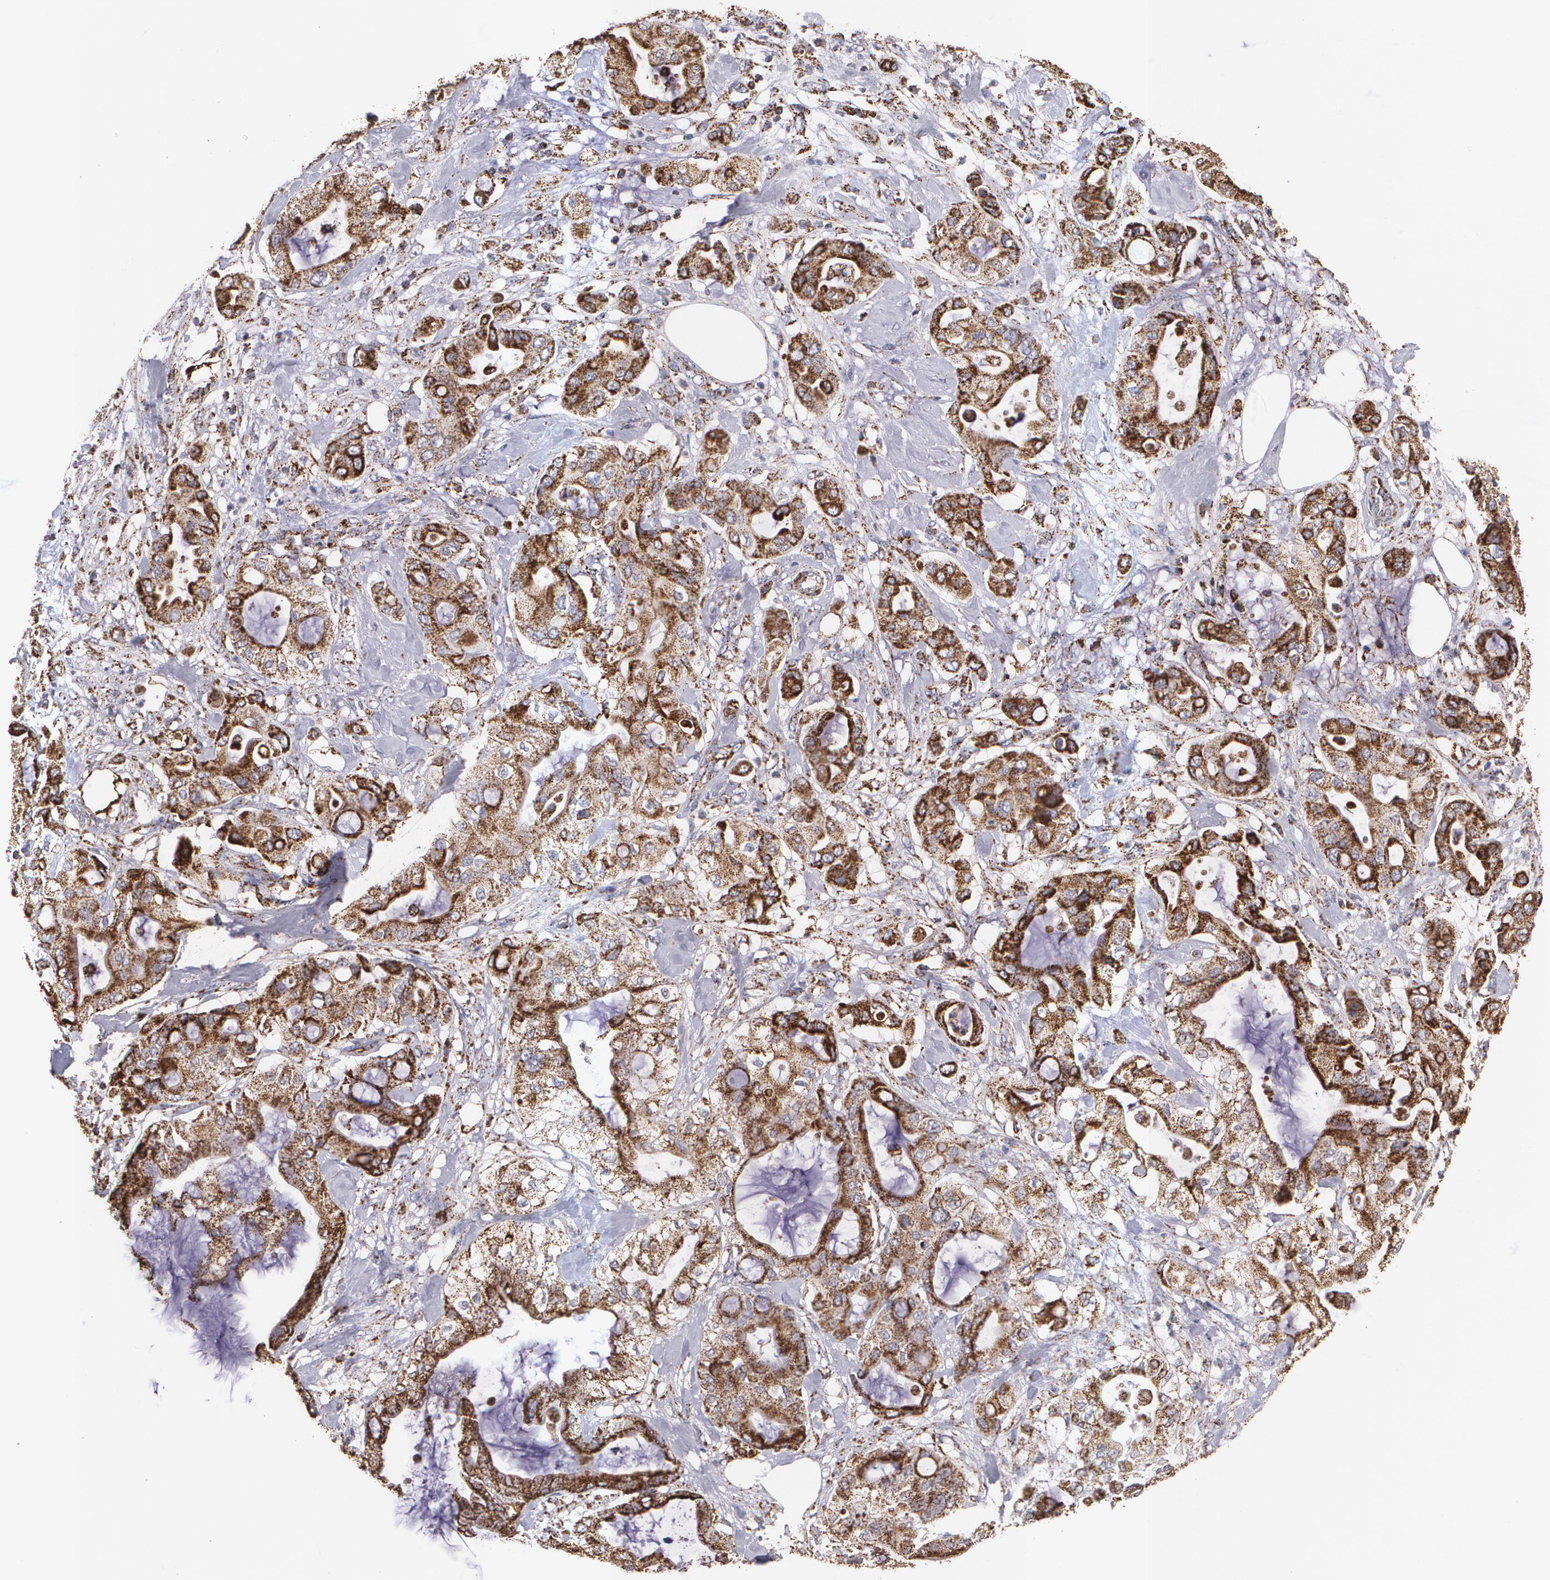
{"staining": {"intensity": "strong", "quantity": ">75%", "location": "cytoplasmic/membranous"}, "tissue": "pancreatic cancer", "cell_type": "Tumor cells", "image_type": "cancer", "snomed": [{"axis": "morphology", "description": "Adenocarcinoma, NOS"}, {"axis": "morphology", "description": "Adenocarcinoma, metastatic, NOS"}, {"axis": "topography", "description": "Lymph node"}, {"axis": "topography", "description": "Pancreas"}, {"axis": "topography", "description": "Duodenum"}], "caption": "This photomicrograph exhibits immunohistochemistry staining of pancreatic cancer, with high strong cytoplasmic/membranous staining in approximately >75% of tumor cells.", "gene": "HSPD1", "patient": {"sex": "female", "age": 64}}